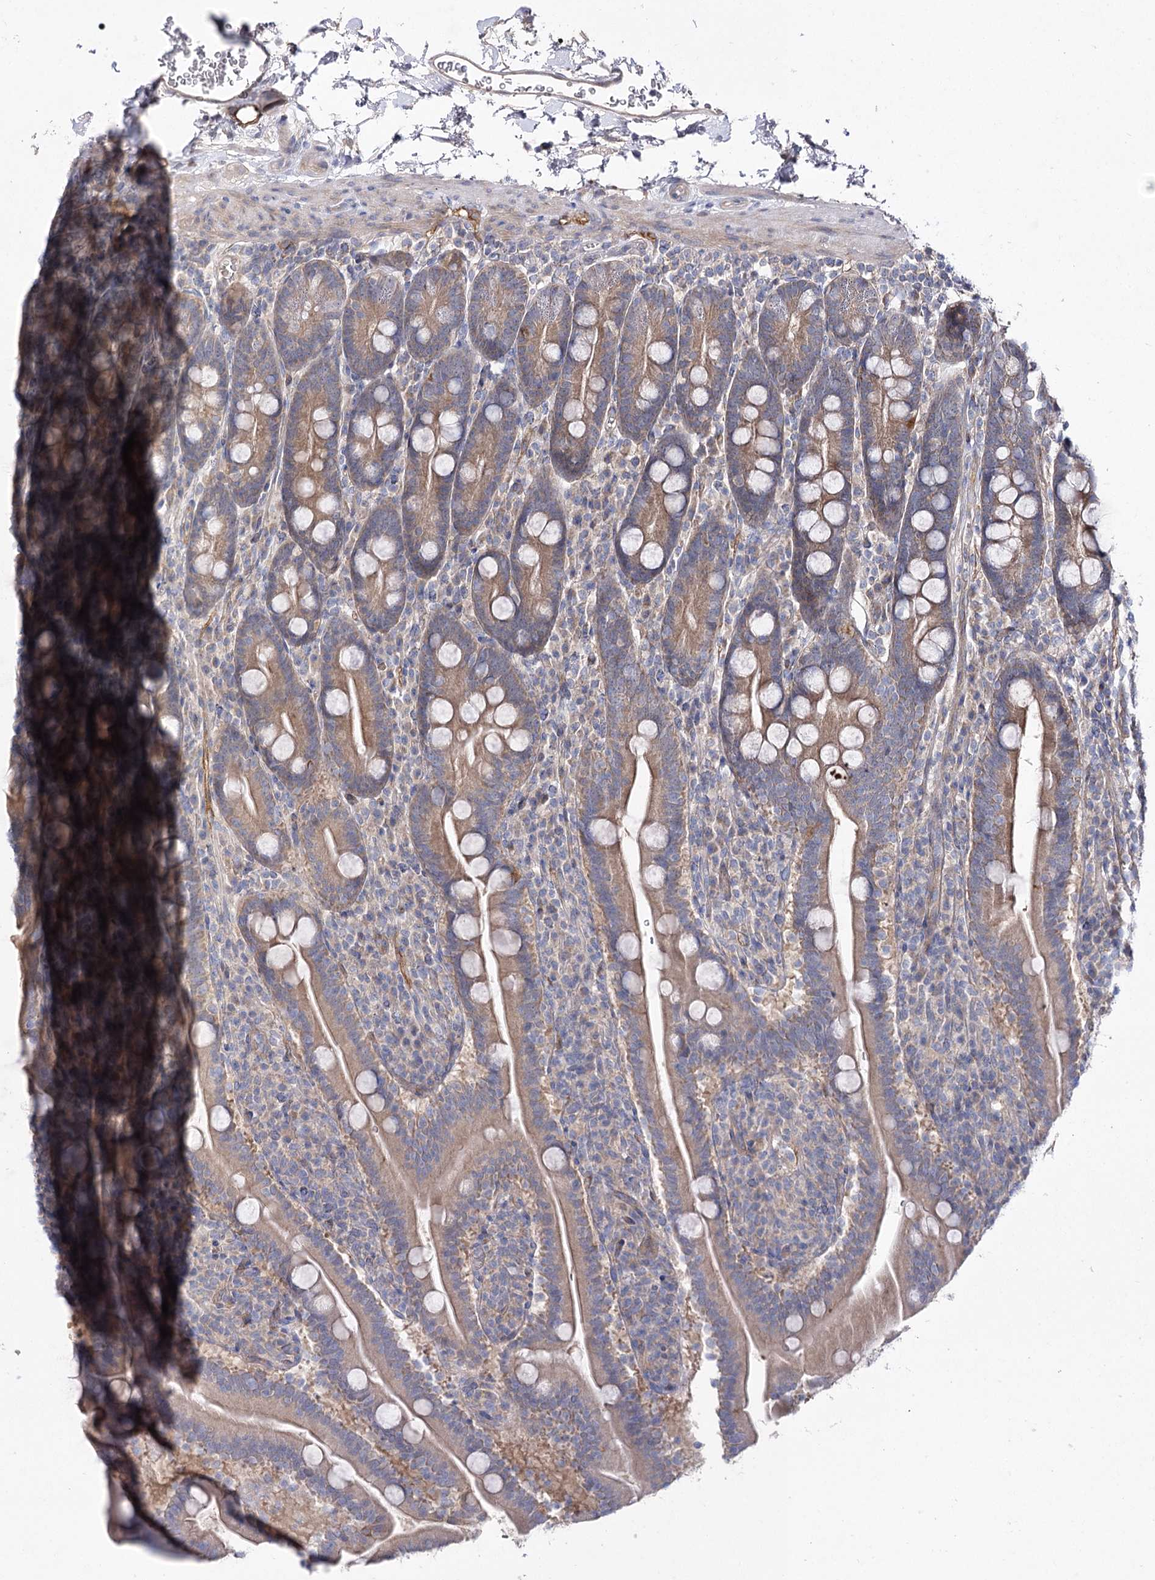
{"staining": {"intensity": "weak", "quantity": ">75%", "location": "cytoplasmic/membranous"}, "tissue": "duodenum", "cell_type": "Glandular cells", "image_type": "normal", "snomed": [{"axis": "morphology", "description": "Normal tissue, NOS"}, {"axis": "topography", "description": "Duodenum"}], "caption": "Immunohistochemistry (IHC) photomicrograph of benign human duodenum stained for a protein (brown), which exhibits low levels of weak cytoplasmic/membranous staining in approximately >75% of glandular cells.", "gene": "LRRC14B", "patient": {"sex": "male", "age": 35}}